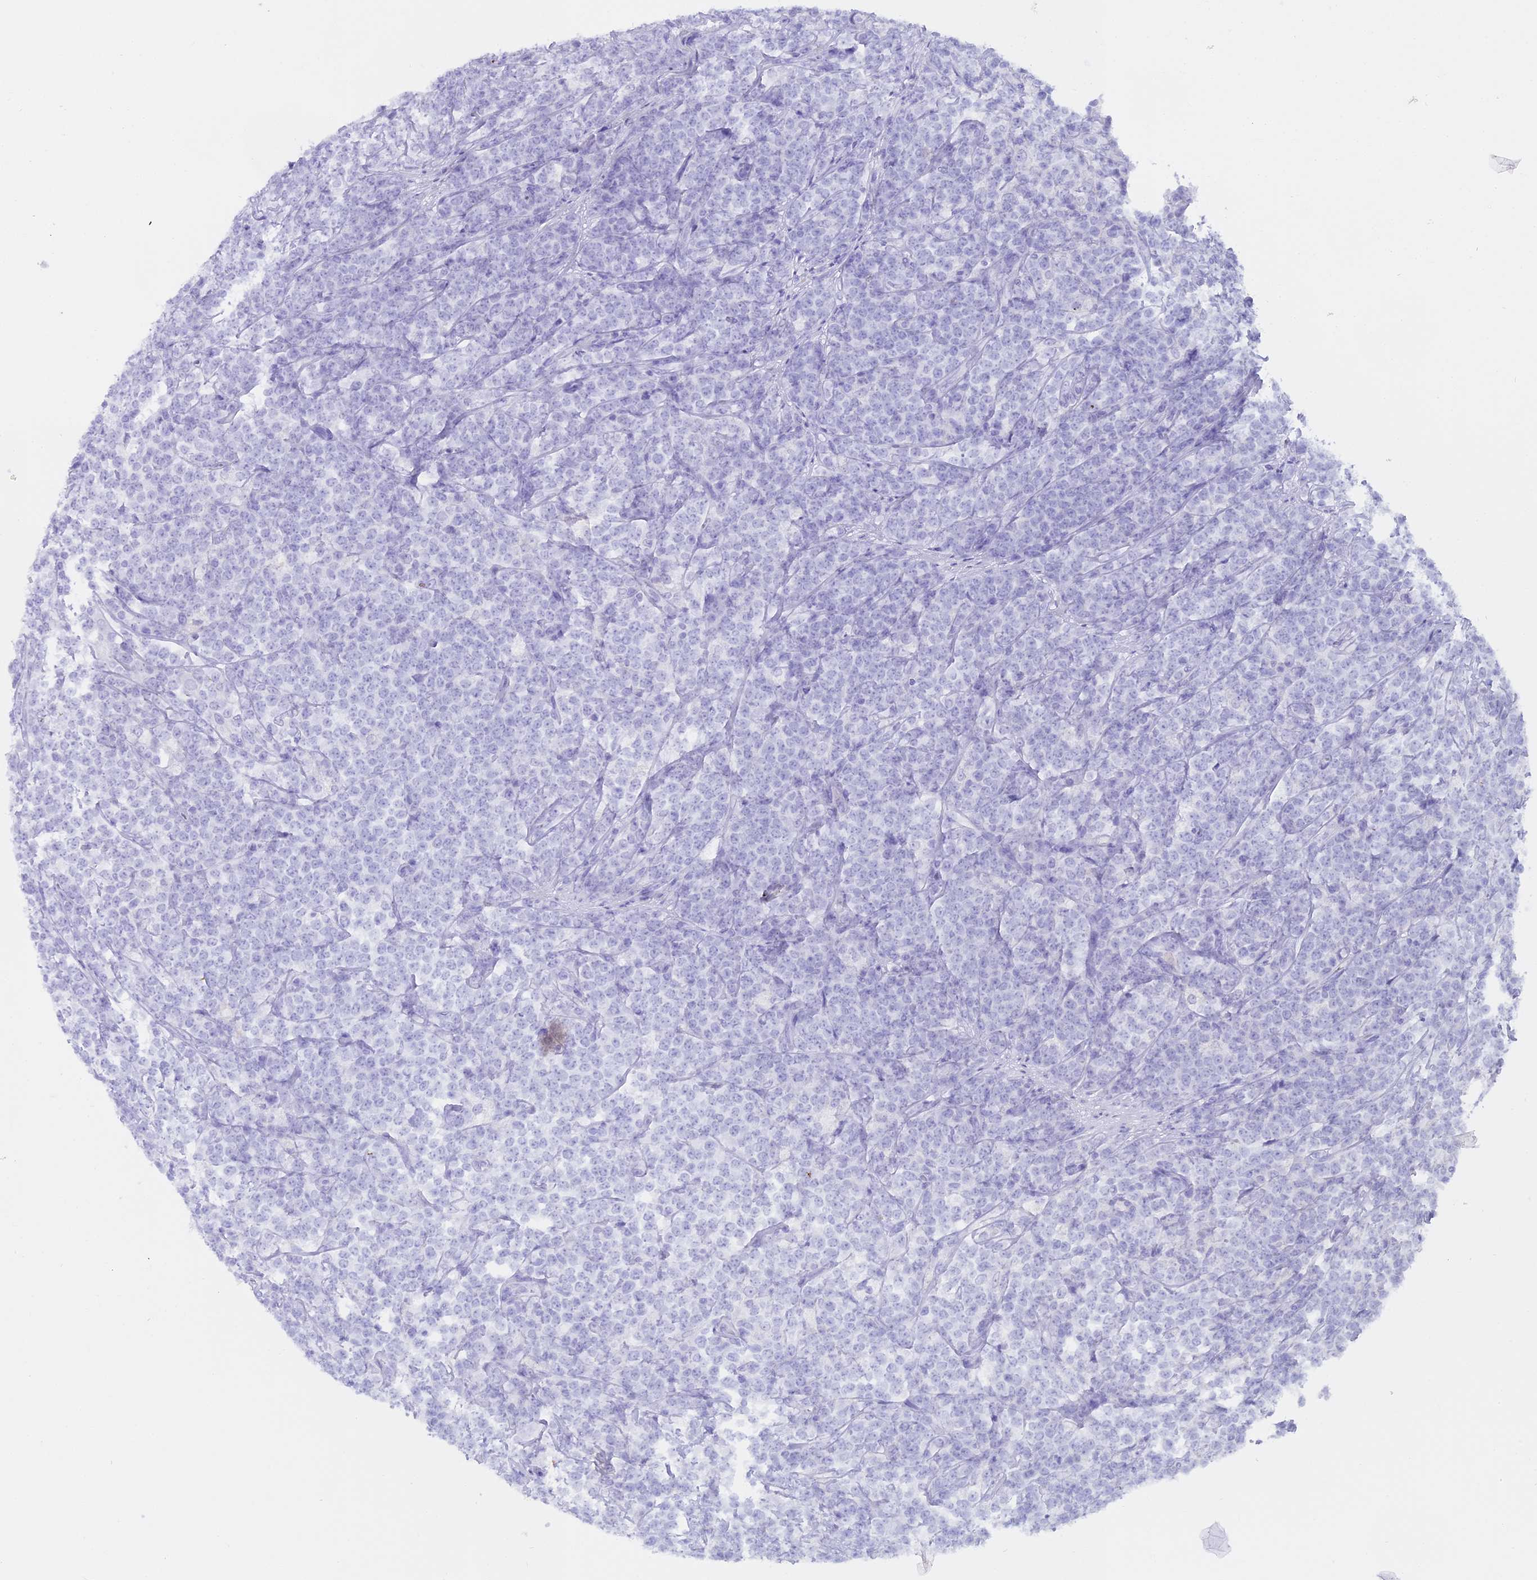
{"staining": {"intensity": "negative", "quantity": "none", "location": "none"}, "tissue": "lymphoma", "cell_type": "Tumor cells", "image_type": "cancer", "snomed": [{"axis": "morphology", "description": "Malignant lymphoma, non-Hodgkin's type, High grade"}, {"axis": "topography", "description": "Small intestine"}], "caption": "This is a micrograph of immunohistochemistry staining of high-grade malignant lymphoma, non-Hodgkin's type, which shows no expression in tumor cells.", "gene": "ALPP", "patient": {"sex": "male", "age": 8}}